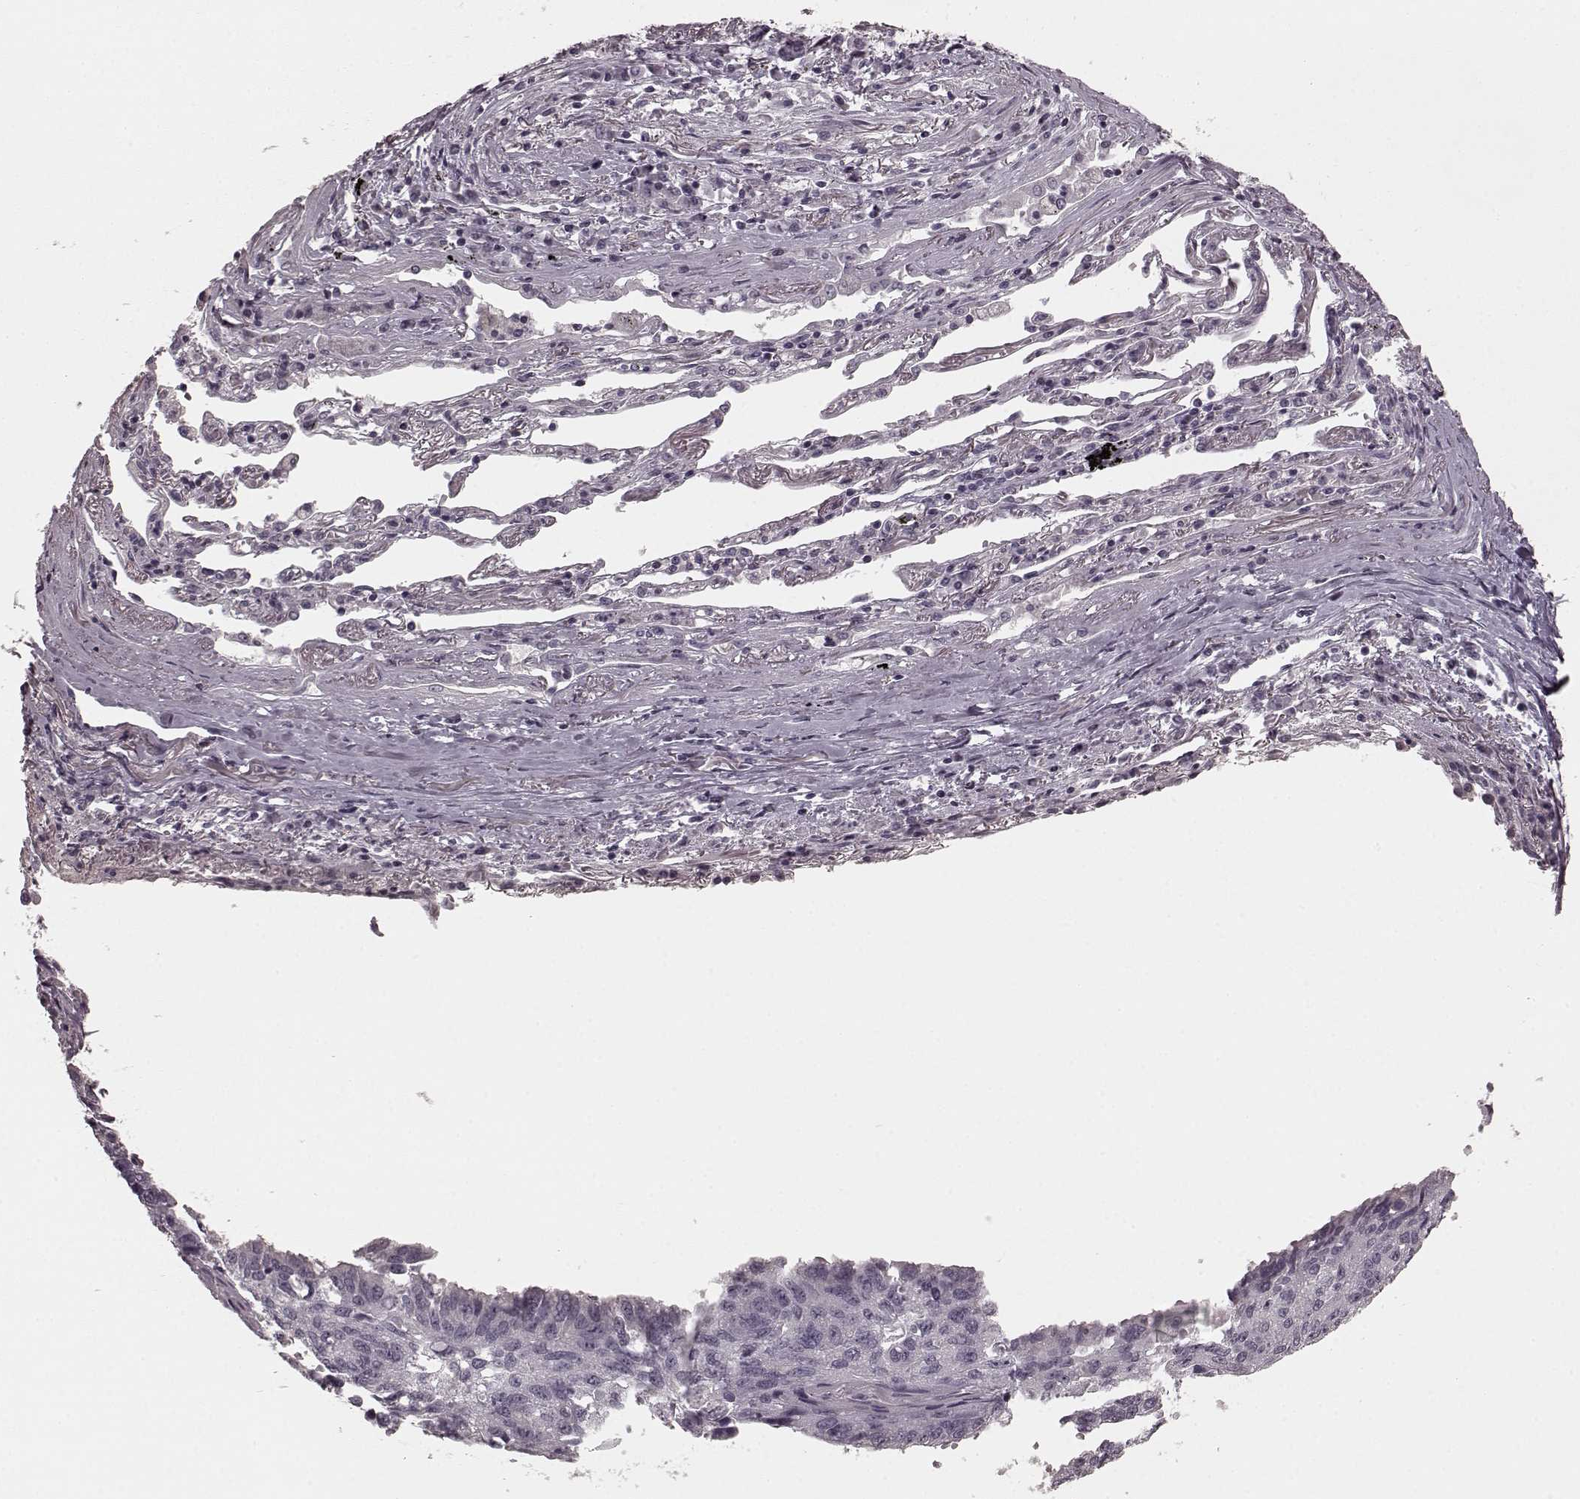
{"staining": {"intensity": "negative", "quantity": "none", "location": "none"}, "tissue": "lung cancer", "cell_type": "Tumor cells", "image_type": "cancer", "snomed": [{"axis": "morphology", "description": "Squamous cell carcinoma, NOS"}, {"axis": "topography", "description": "Lung"}], "caption": "This is a micrograph of immunohistochemistry staining of lung squamous cell carcinoma, which shows no staining in tumor cells. The staining is performed using DAB (3,3'-diaminobenzidine) brown chromogen with nuclei counter-stained in using hematoxylin.", "gene": "PRKCE", "patient": {"sex": "male", "age": 73}}